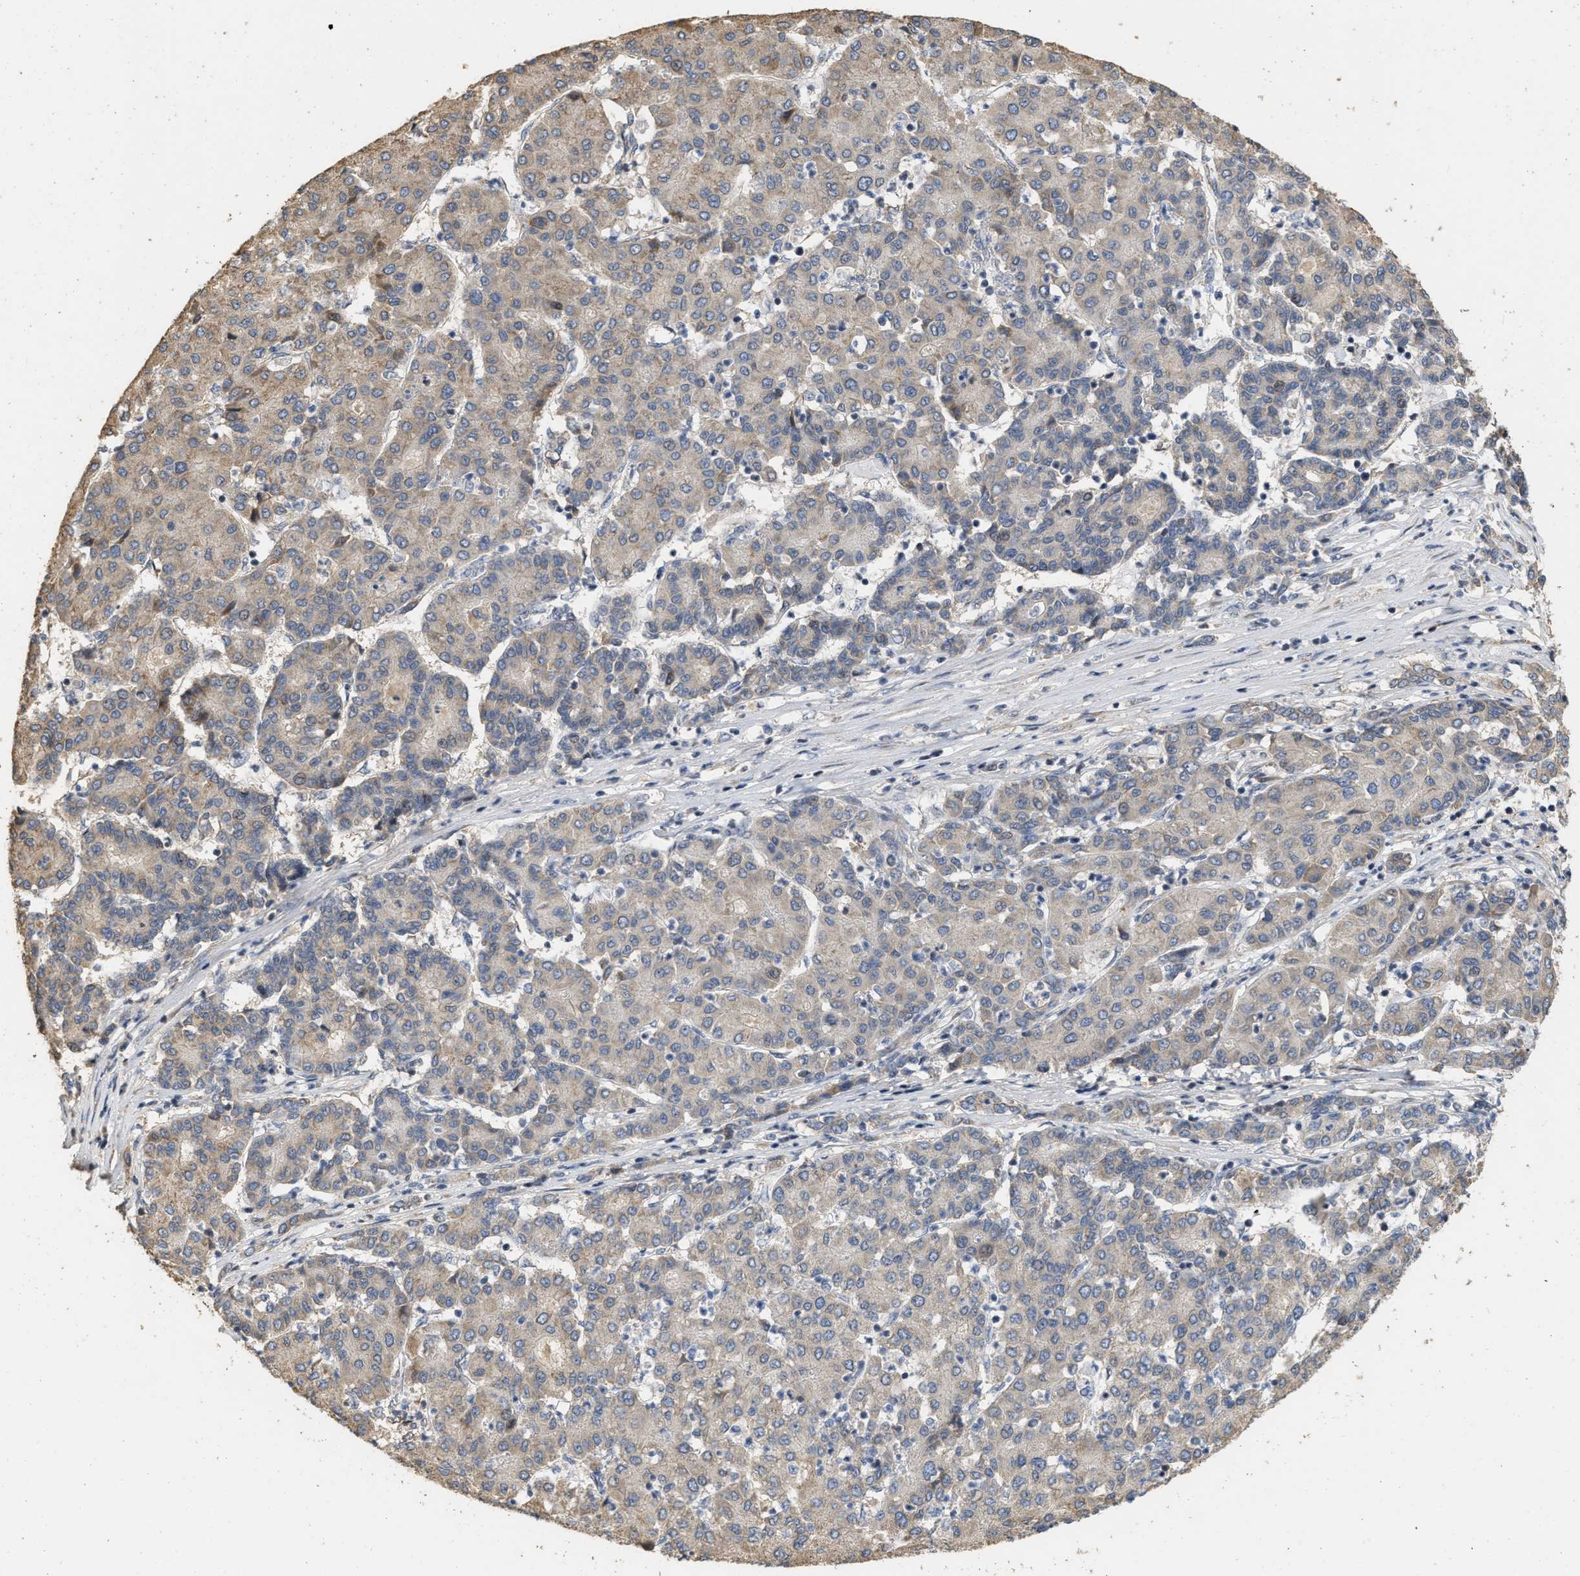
{"staining": {"intensity": "weak", "quantity": ">75%", "location": "cytoplasmic/membranous"}, "tissue": "liver cancer", "cell_type": "Tumor cells", "image_type": "cancer", "snomed": [{"axis": "morphology", "description": "Carcinoma, Hepatocellular, NOS"}, {"axis": "topography", "description": "Liver"}], "caption": "DAB (3,3'-diaminobenzidine) immunohistochemical staining of human liver cancer displays weak cytoplasmic/membranous protein expression in about >75% of tumor cells. Using DAB (3,3'-diaminobenzidine) (brown) and hematoxylin (blue) stains, captured at high magnification using brightfield microscopy.", "gene": "NCS1", "patient": {"sex": "male", "age": 65}}